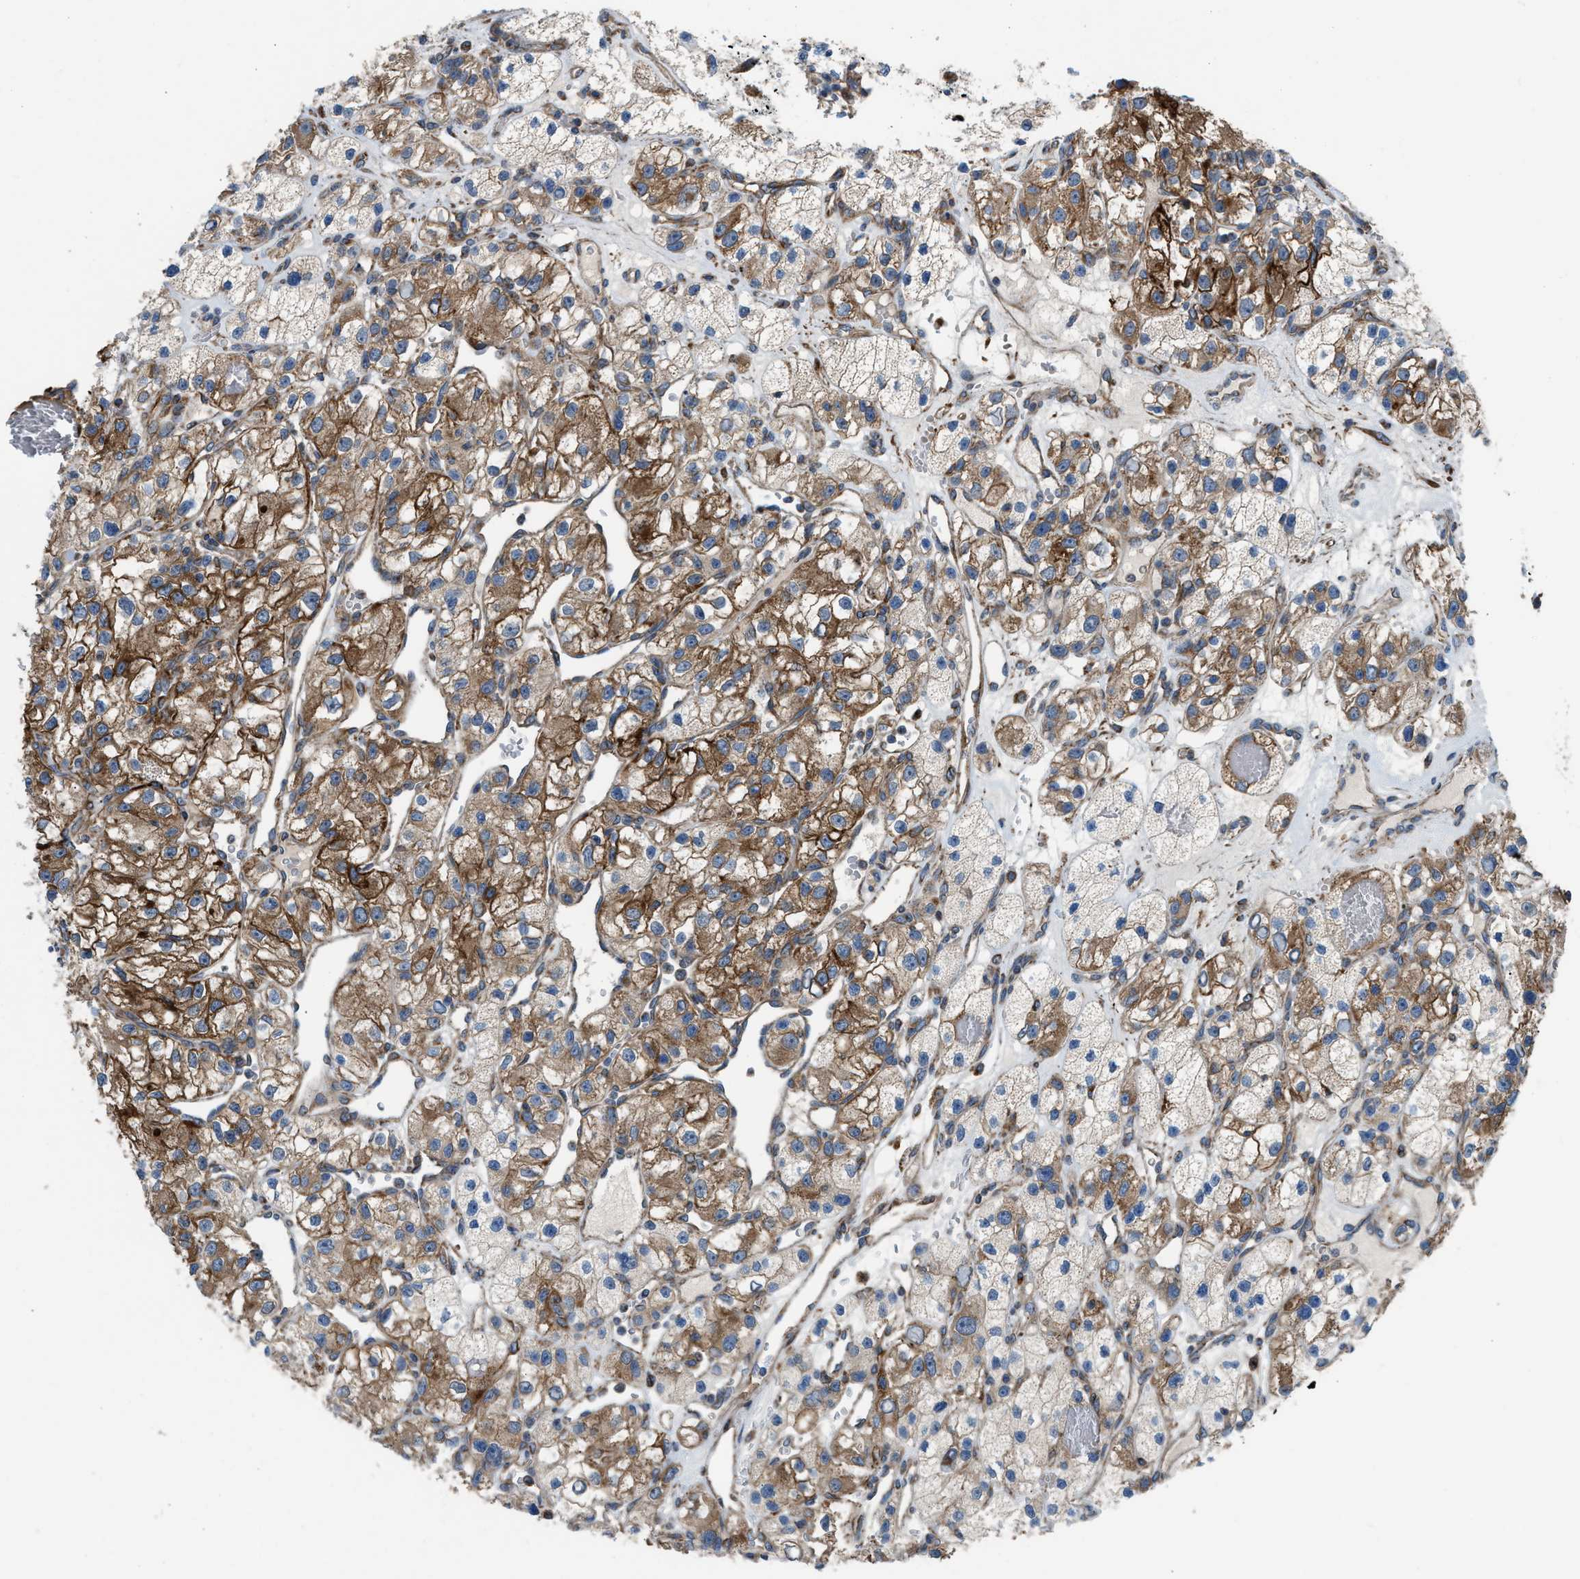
{"staining": {"intensity": "moderate", "quantity": ">75%", "location": "cytoplasmic/membranous"}, "tissue": "renal cancer", "cell_type": "Tumor cells", "image_type": "cancer", "snomed": [{"axis": "morphology", "description": "Adenocarcinoma, NOS"}, {"axis": "topography", "description": "Kidney"}], "caption": "IHC of renal cancer shows medium levels of moderate cytoplasmic/membranous staining in about >75% of tumor cells.", "gene": "SLC10A3", "patient": {"sex": "female", "age": 57}}